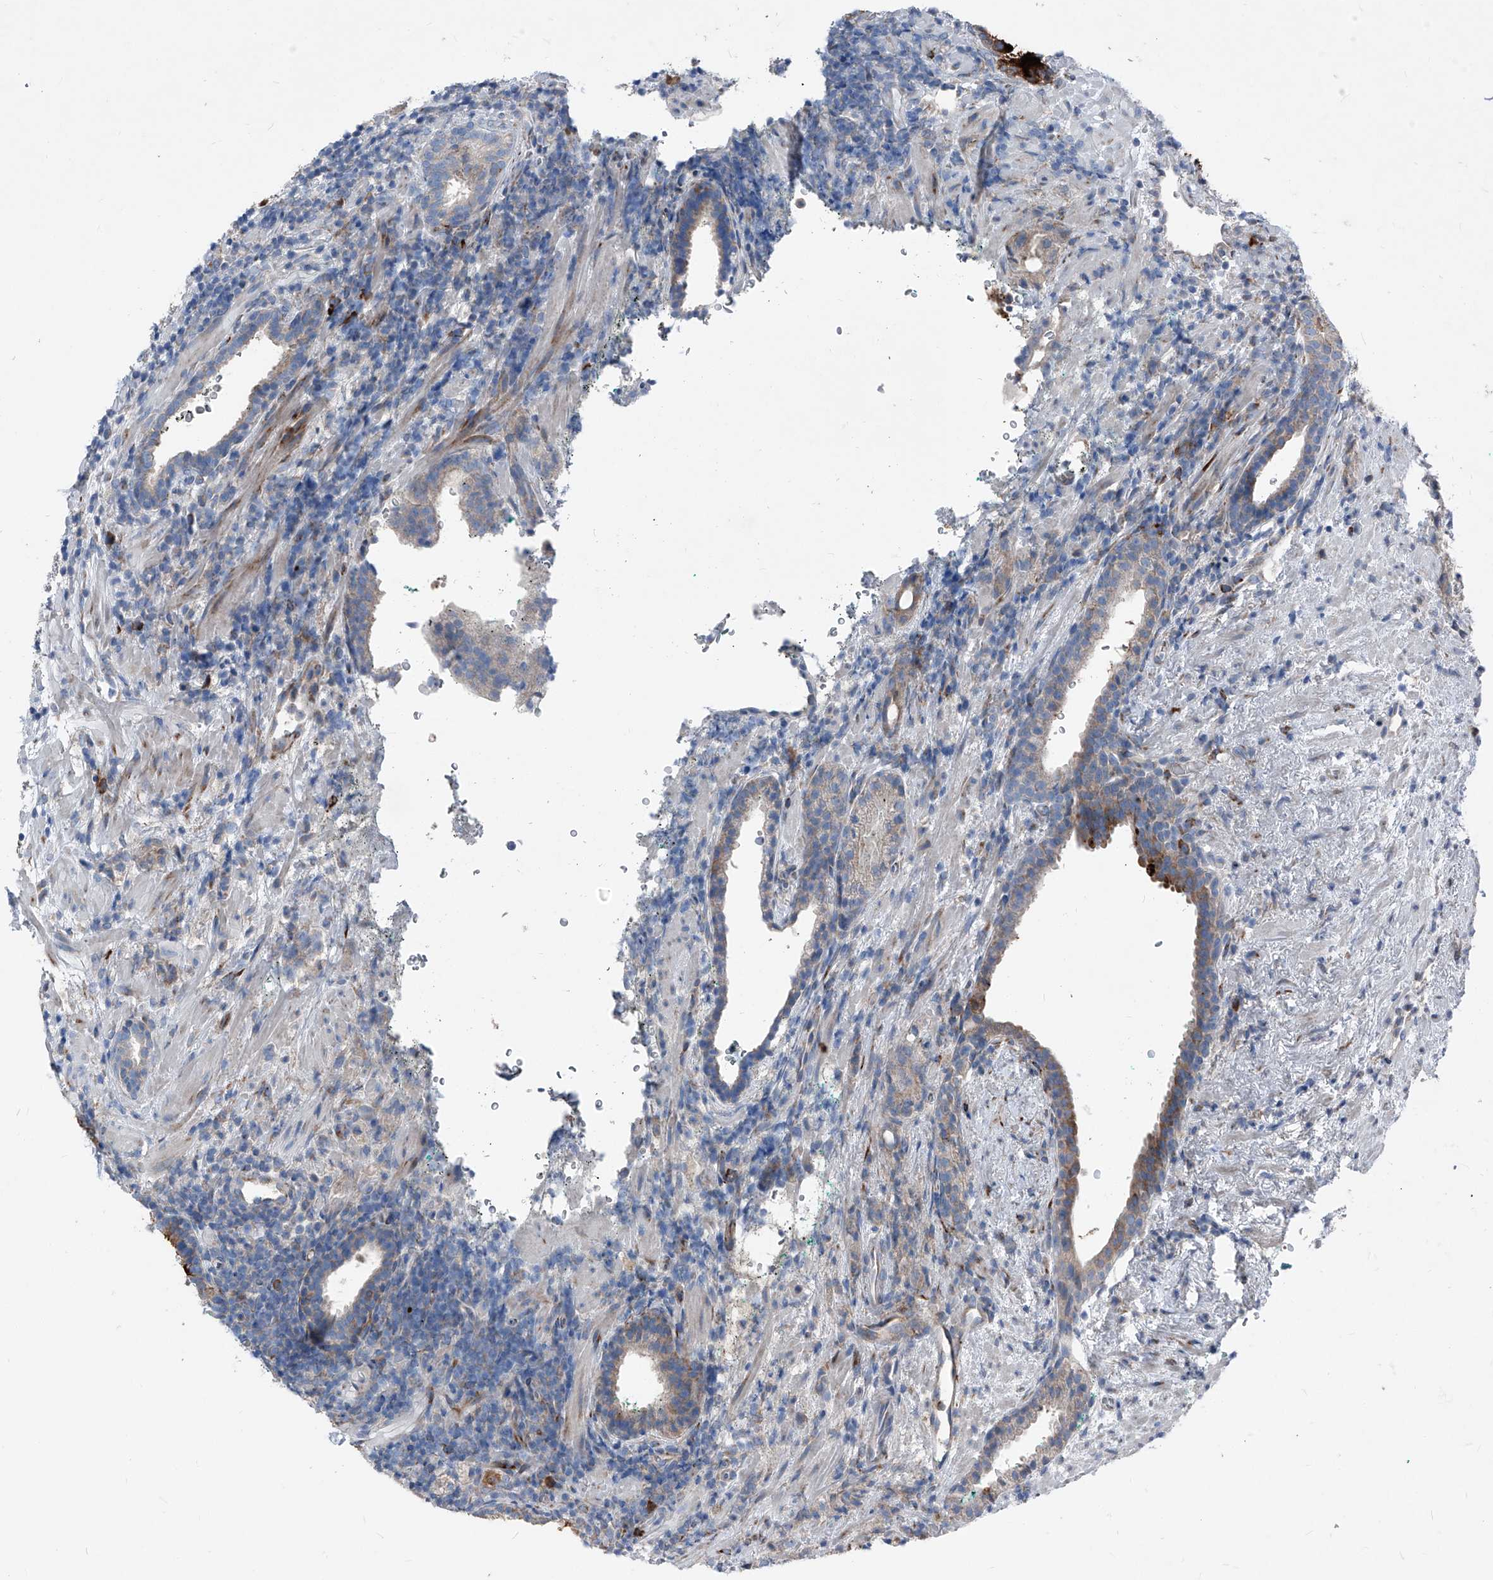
{"staining": {"intensity": "negative", "quantity": "none", "location": "none"}, "tissue": "prostate cancer", "cell_type": "Tumor cells", "image_type": "cancer", "snomed": [{"axis": "morphology", "description": "Adenocarcinoma, High grade"}, {"axis": "topography", "description": "Prostate"}], "caption": "A histopathology image of human adenocarcinoma (high-grade) (prostate) is negative for staining in tumor cells. (DAB (3,3'-diaminobenzidine) immunohistochemistry visualized using brightfield microscopy, high magnification).", "gene": "IFI27", "patient": {"sex": "male", "age": 64}}